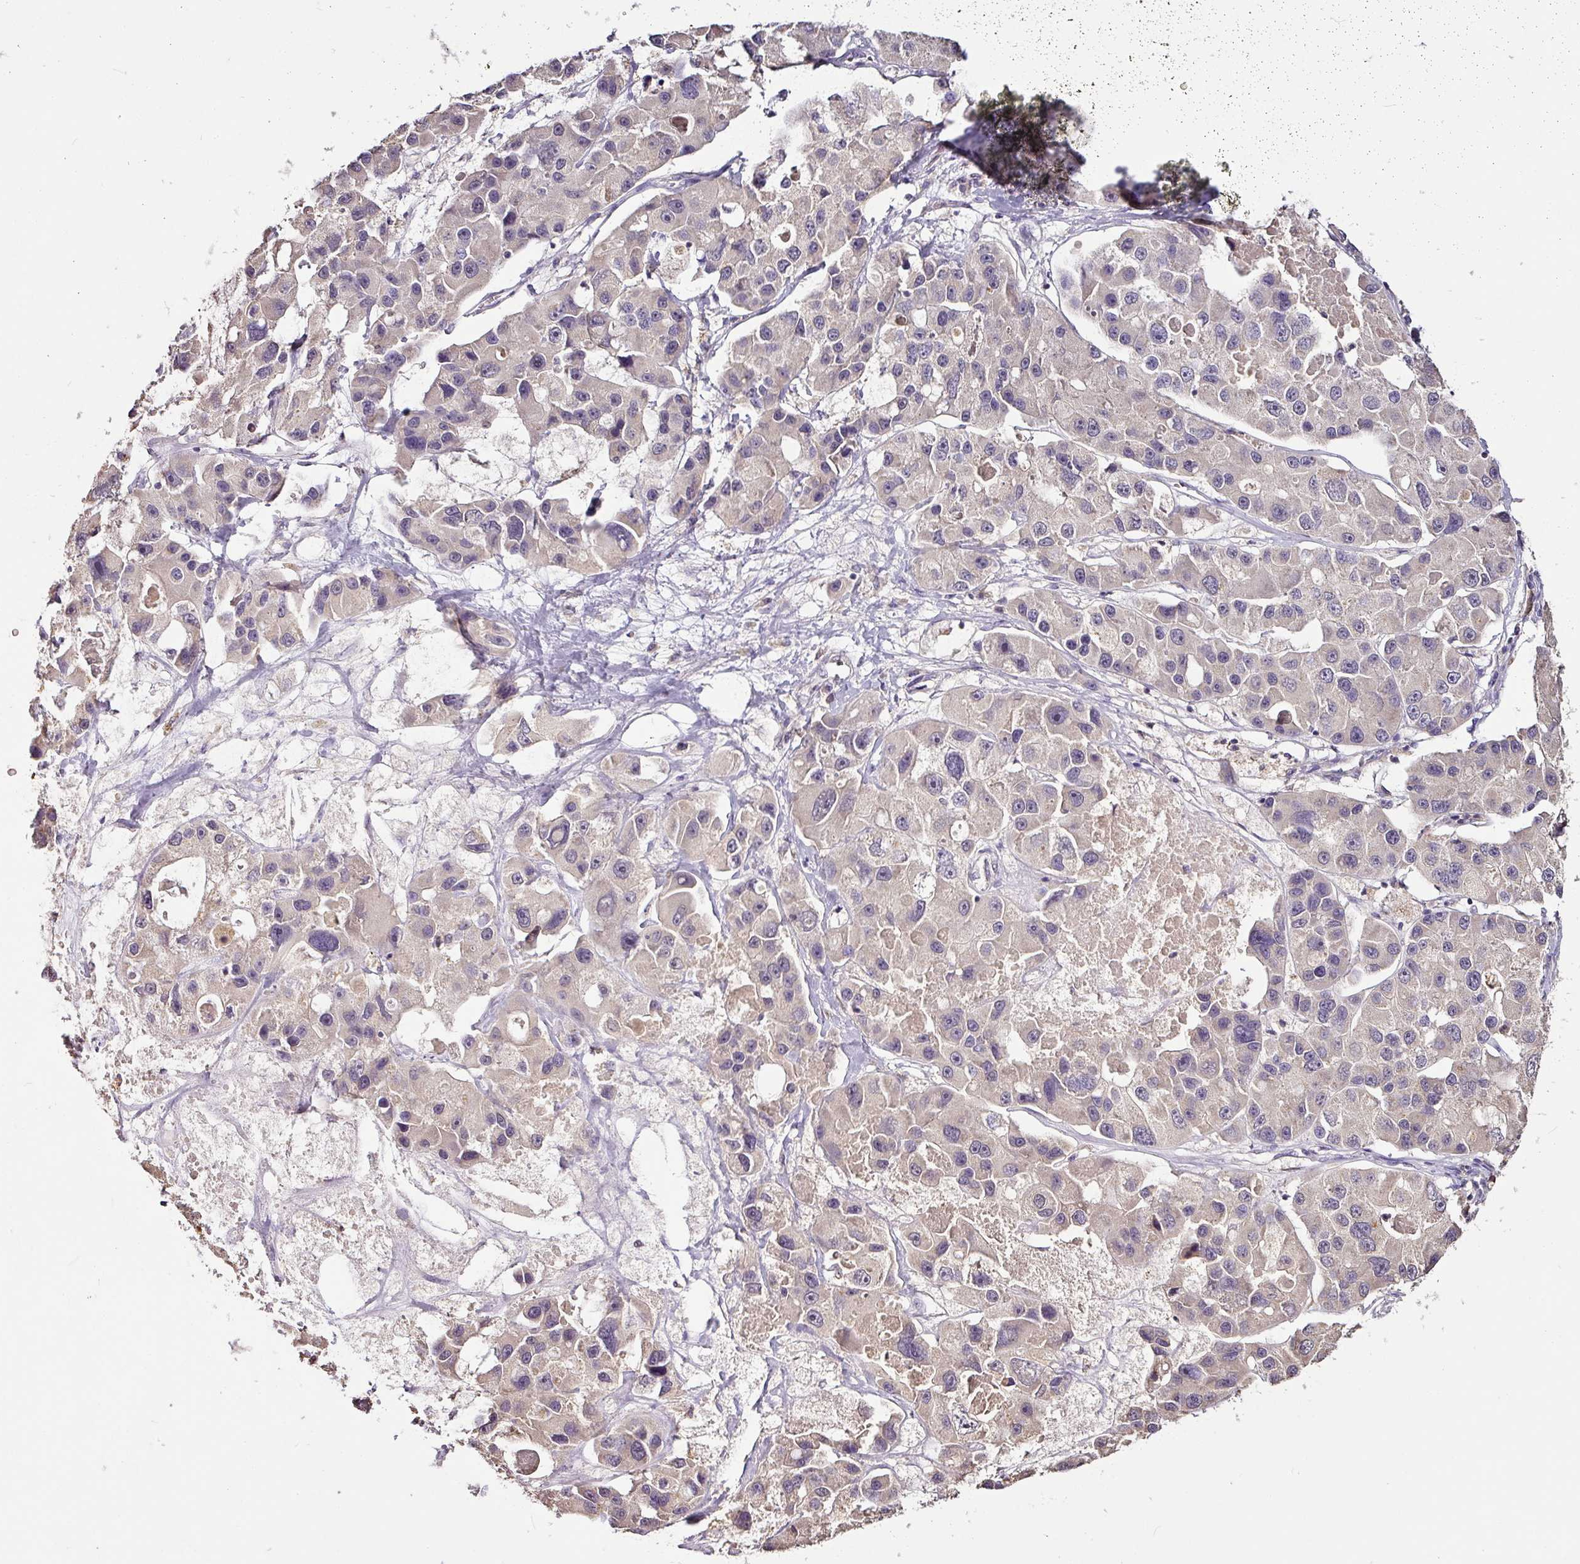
{"staining": {"intensity": "weak", "quantity": "<25%", "location": "cytoplasmic/membranous"}, "tissue": "lung cancer", "cell_type": "Tumor cells", "image_type": "cancer", "snomed": [{"axis": "morphology", "description": "Adenocarcinoma, NOS"}, {"axis": "topography", "description": "Lung"}], "caption": "A high-resolution photomicrograph shows immunohistochemistry staining of adenocarcinoma (lung), which displays no significant expression in tumor cells.", "gene": "RPL38", "patient": {"sex": "female", "age": 54}}